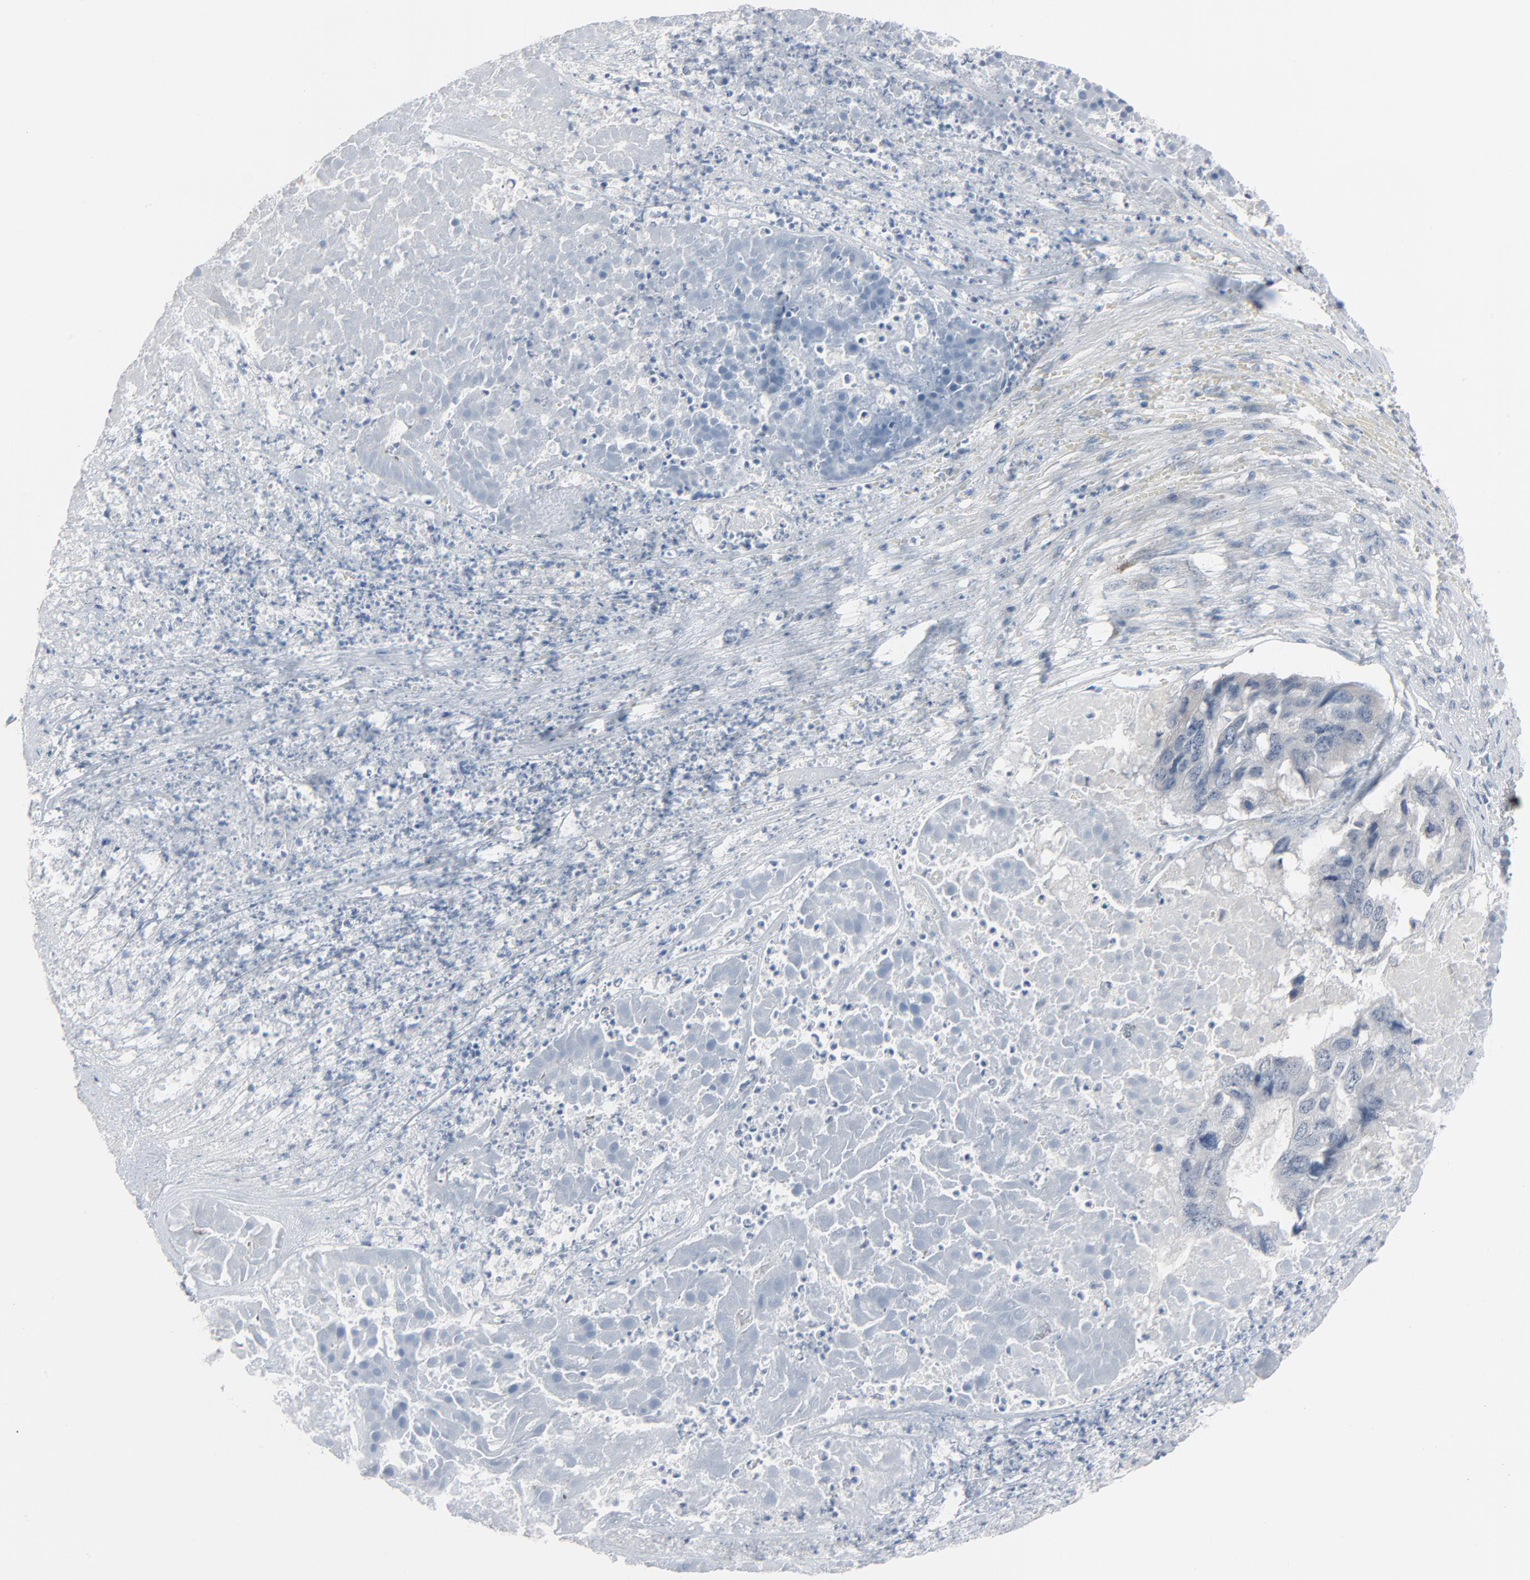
{"staining": {"intensity": "negative", "quantity": "none", "location": "none"}, "tissue": "pancreatic cancer", "cell_type": "Tumor cells", "image_type": "cancer", "snomed": [{"axis": "morphology", "description": "Adenocarcinoma, NOS"}, {"axis": "topography", "description": "Pancreas"}], "caption": "A high-resolution image shows IHC staining of pancreatic adenocarcinoma, which demonstrates no significant expression in tumor cells. (Stains: DAB (3,3'-diaminobenzidine) immunohistochemistry with hematoxylin counter stain, Microscopy: brightfield microscopy at high magnification).", "gene": "SAGE1", "patient": {"sex": "male", "age": 50}}